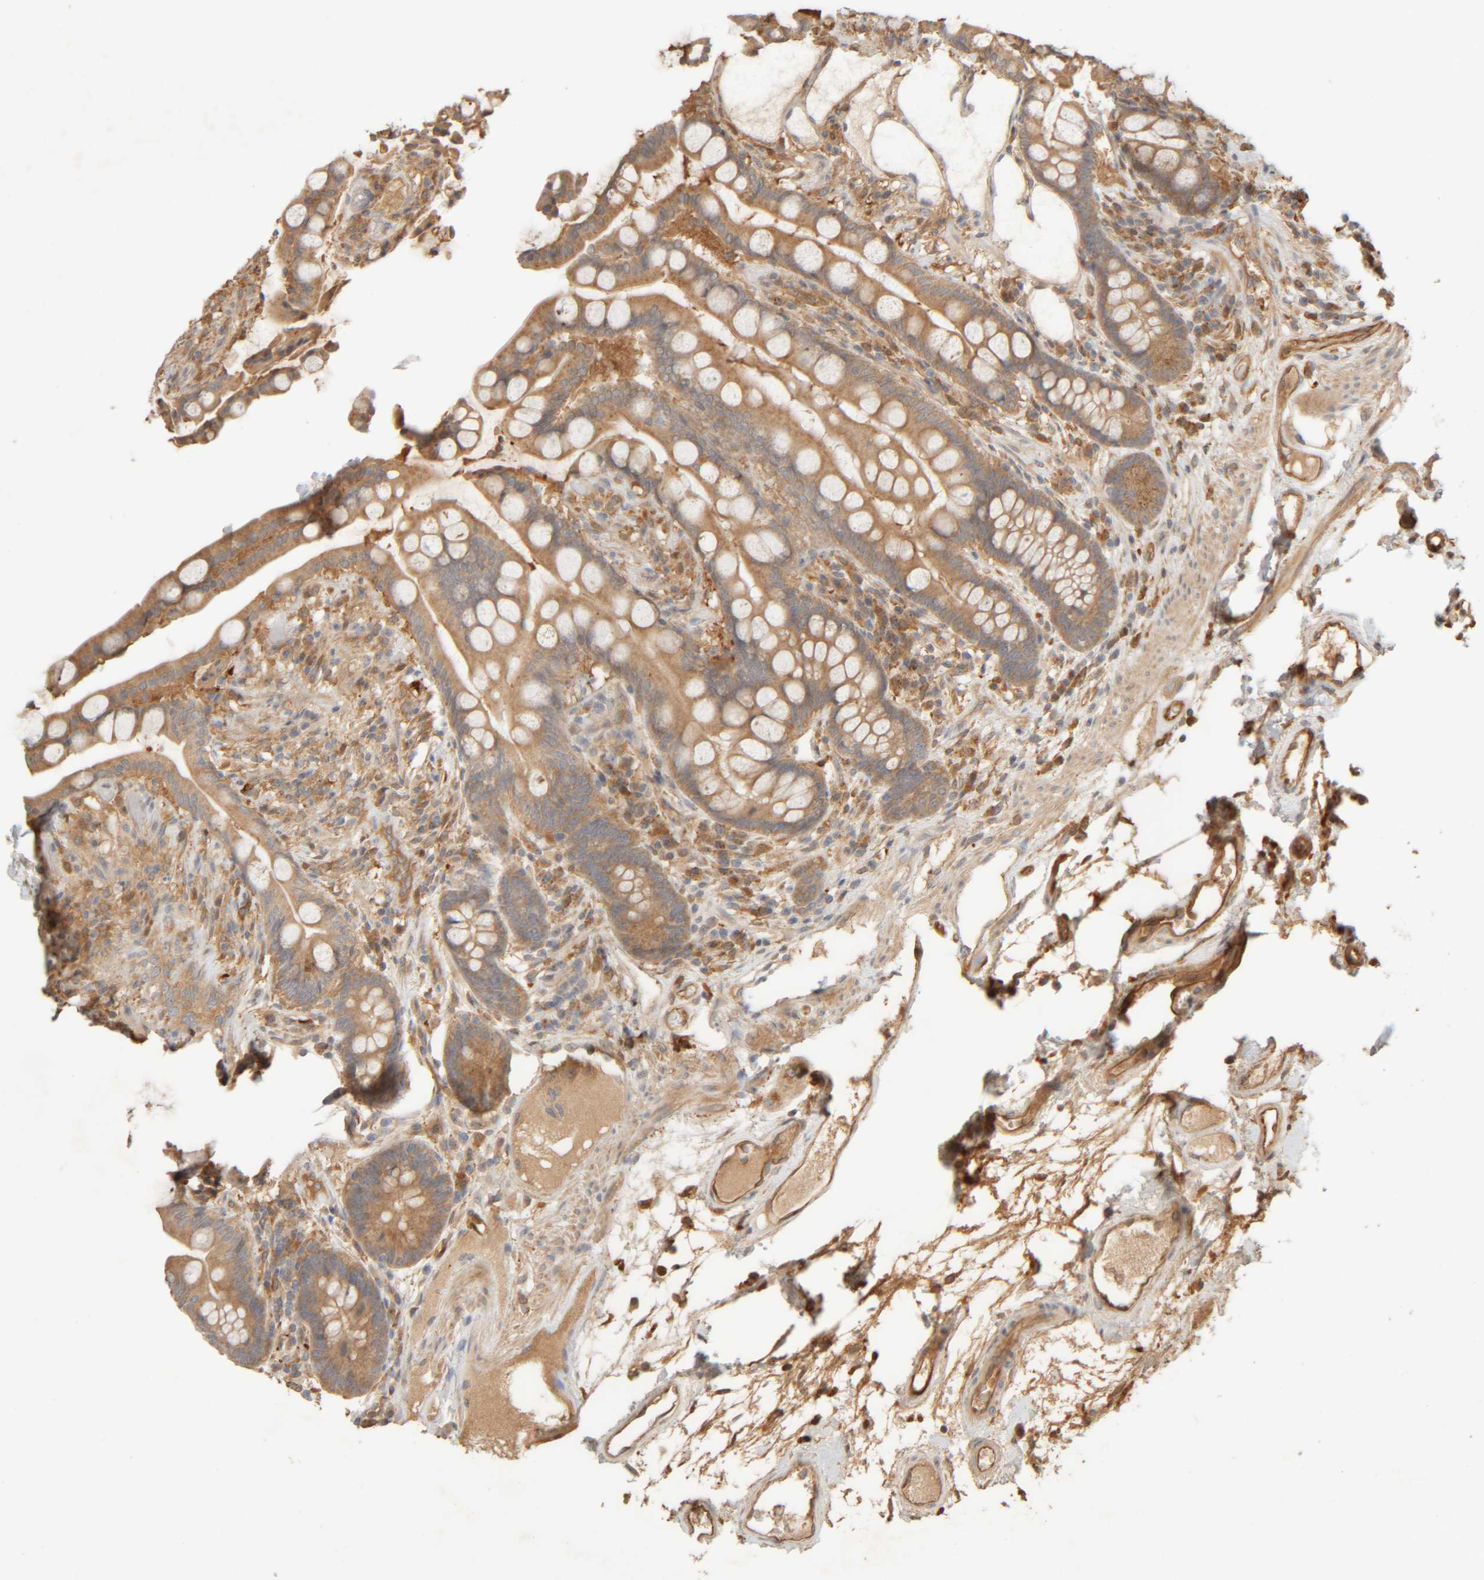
{"staining": {"intensity": "moderate", "quantity": ">75%", "location": "cytoplasmic/membranous"}, "tissue": "colon", "cell_type": "Endothelial cells", "image_type": "normal", "snomed": [{"axis": "morphology", "description": "Normal tissue, NOS"}, {"axis": "topography", "description": "Colon"}], "caption": "Protein expression analysis of unremarkable human colon reveals moderate cytoplasmic/membranous positivity in about >75% of endothelial cells.", "gene": "TMEM192", "patient": {"sex": "male", "age": 73}}